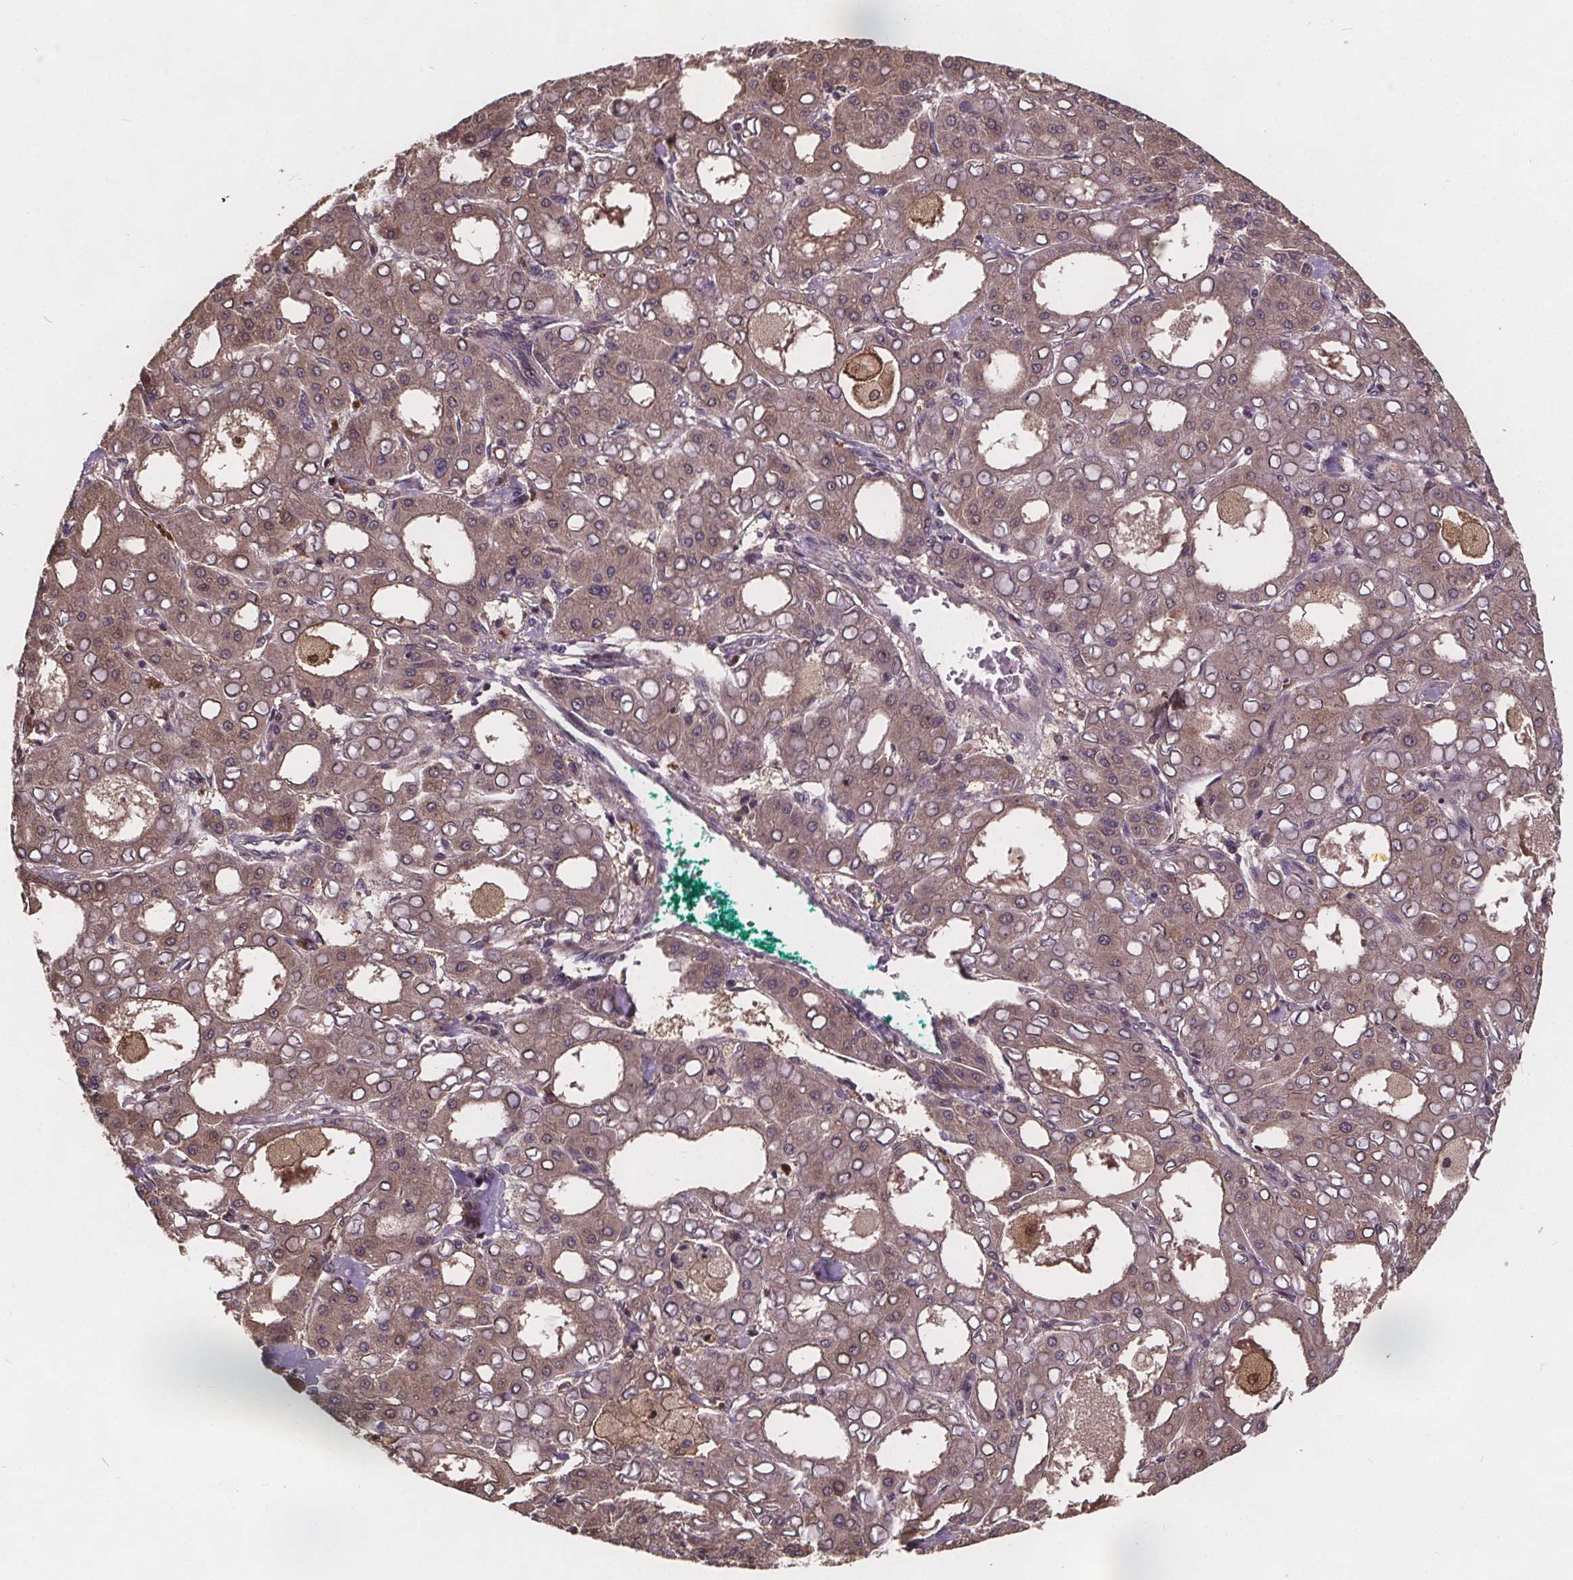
{"staining": {"intensity": "weak", "quantity": "<25%", "location": "cytoplasmic/membranous"}, "tissue": "liver cancer", "cell_type": "Tumor cells", "image_type": "cancer", "snomed": [{"axis": "morphology", "description": "Carcinoma, Hepatocellular, NOS"}, {"axis": "topography", "description": "Liver"}], "caption": "Tumor cells are negative for protein expression in human liver hepatocellular carcinoma.", "gene": "USP9X", "patient": {"sex": "male", "age": 65}}